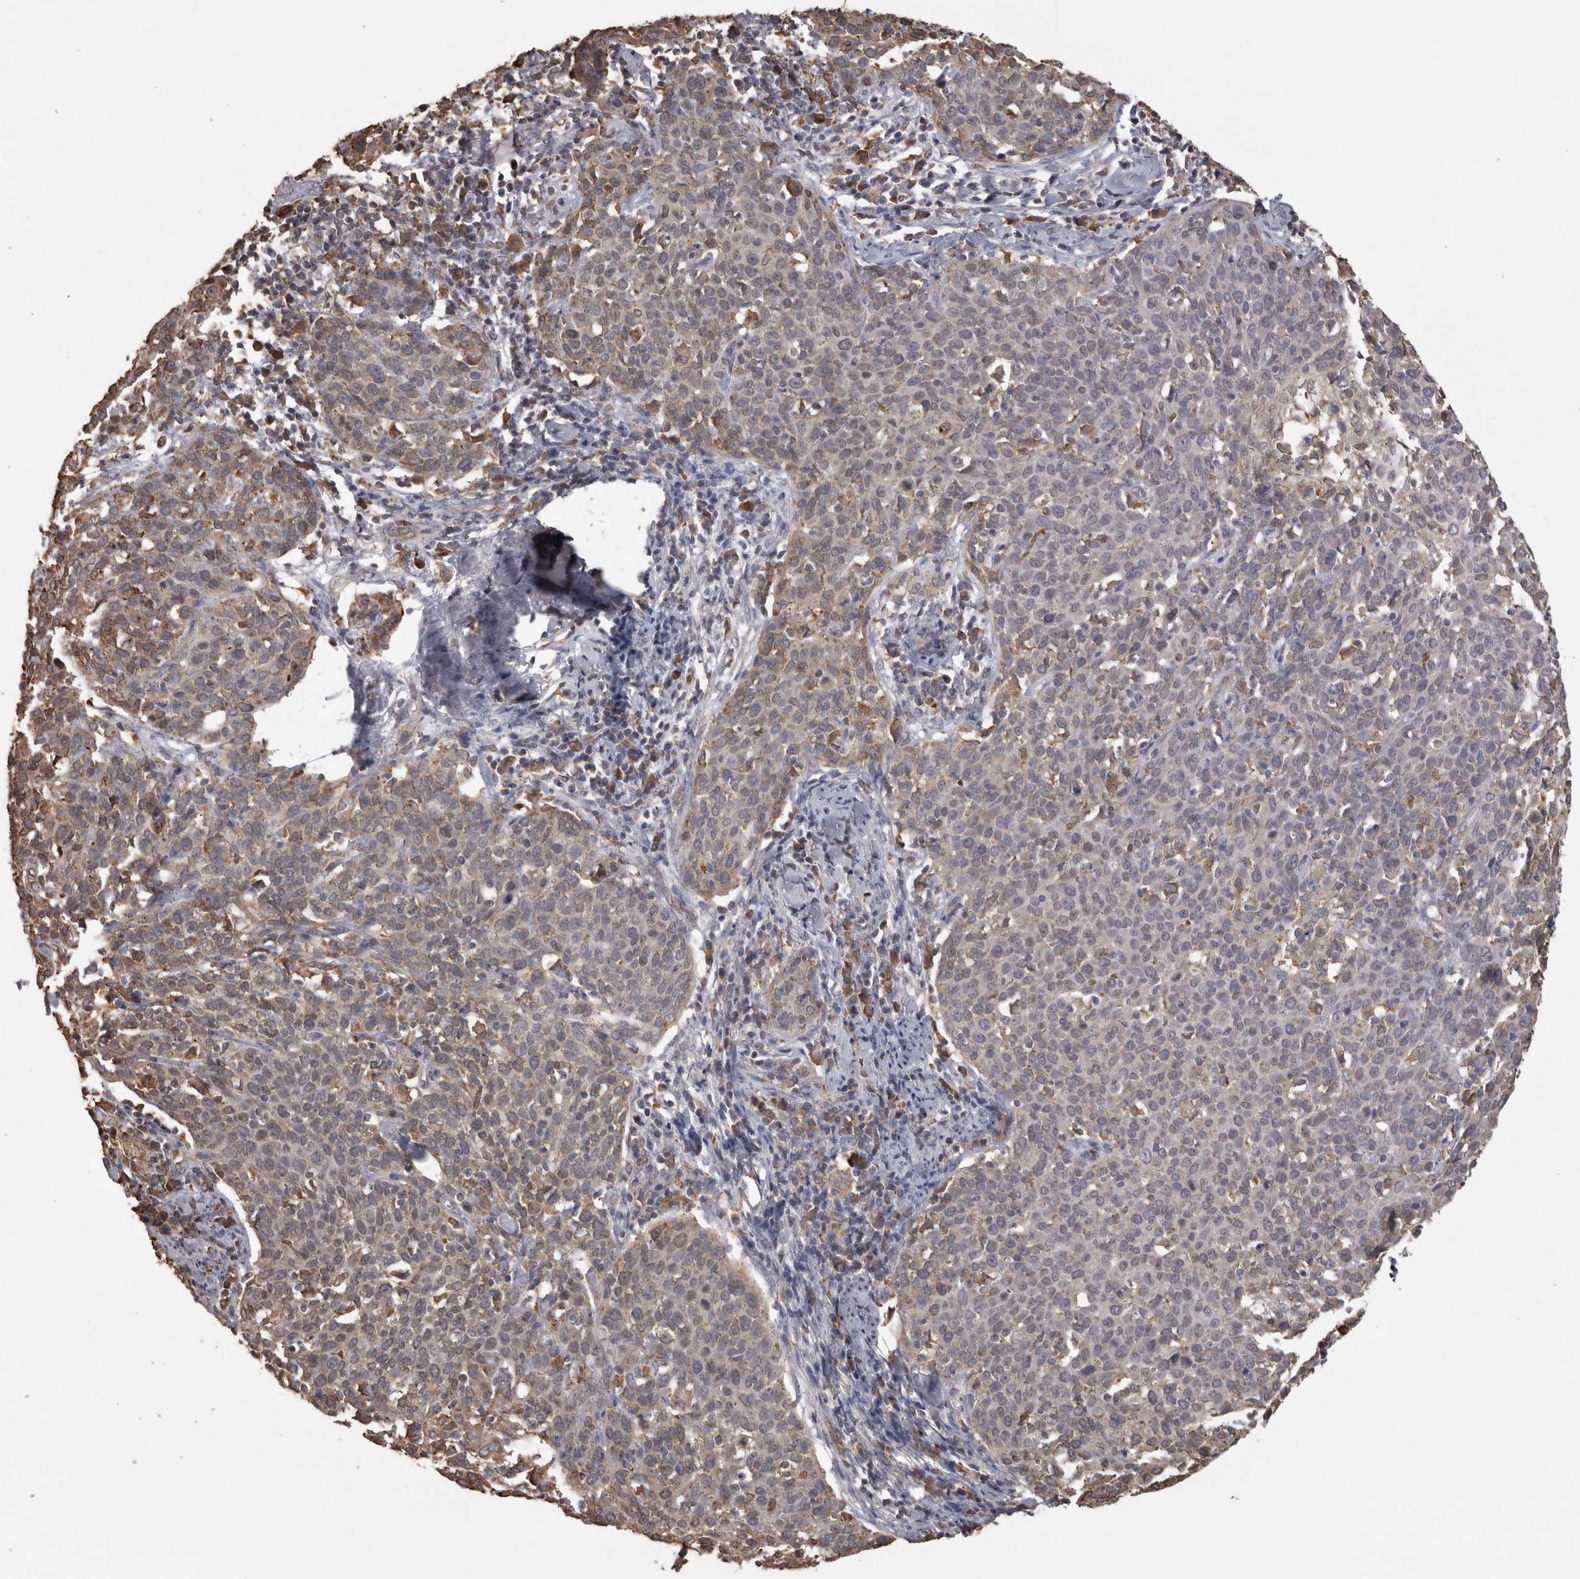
{"staining": {"intensity": "weak", "quantity": "<25%", "location": "cytoplasmic/membranous"}, "tissue": "cervical cancer", "cell_type": "Tumor cells", "image_type": "cancer", "snomed": [{"axis": "morphology", "description": "Squamous cell carcinoma, NOS"}, {"axis": "topography", "description": "Cervix"}], "caption": "Tumor cells are negative for brown protein staining in cervical squamous cell carcinoma.", "gene": "PON2", "patient": {"sex": "female", "age": 38}}